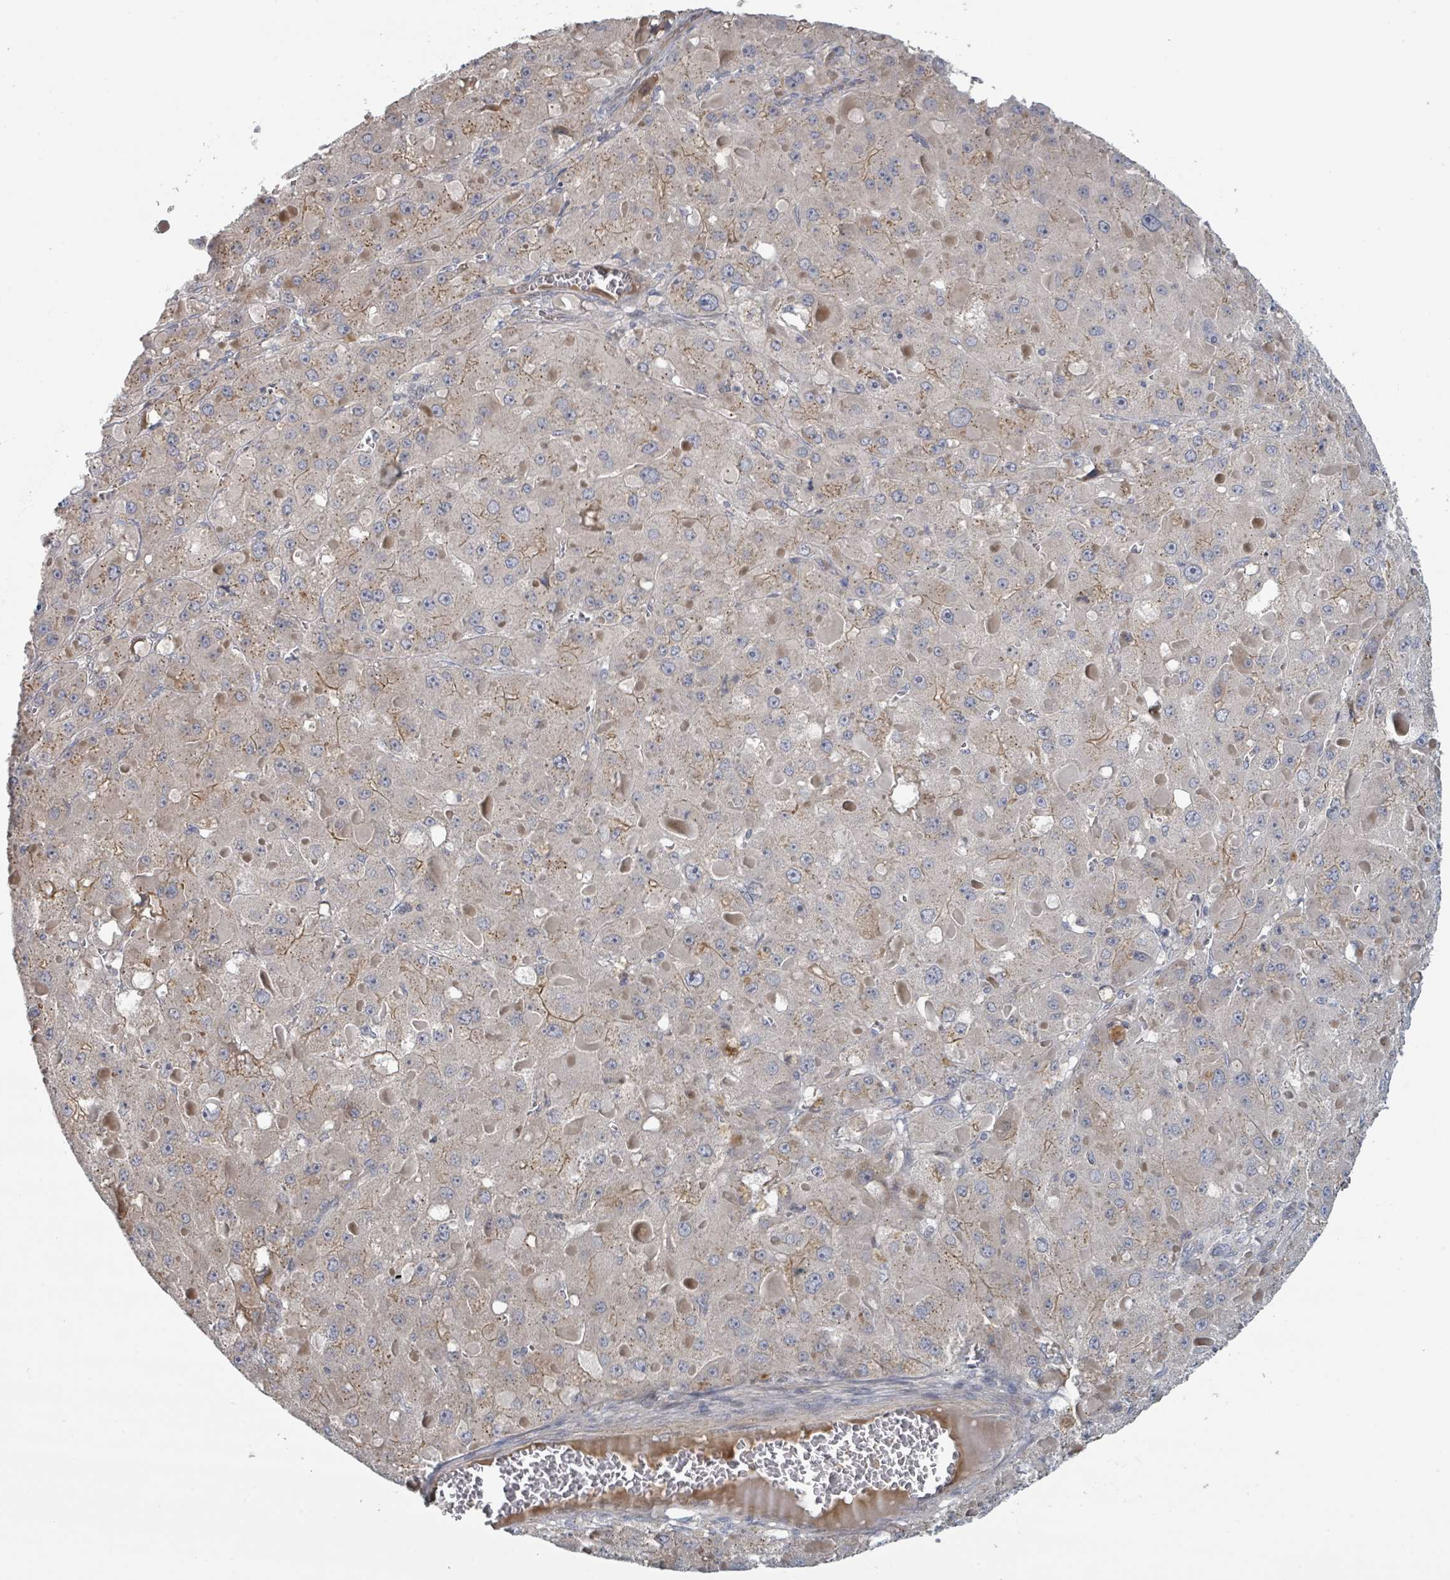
{"staining": {"intensity": "weak", "quantity": "<25%", "location": "cytoplasmic/membranous"}, "tissue": "liver cancer", "cell_type": "Tumor cells", "image_type": "cancer", "snomed": [{"axis": "morphology", "description": "Carcinoma, Hepatocellular, NOS"}, {"axis": "topography", "description": "Liver"}], "caption": "Tumor cells are negative for protein expression in human liver hepatocellular carcinoma.", "gene": "COL5A3", "patient": {"sex": "female", "age": 73}}